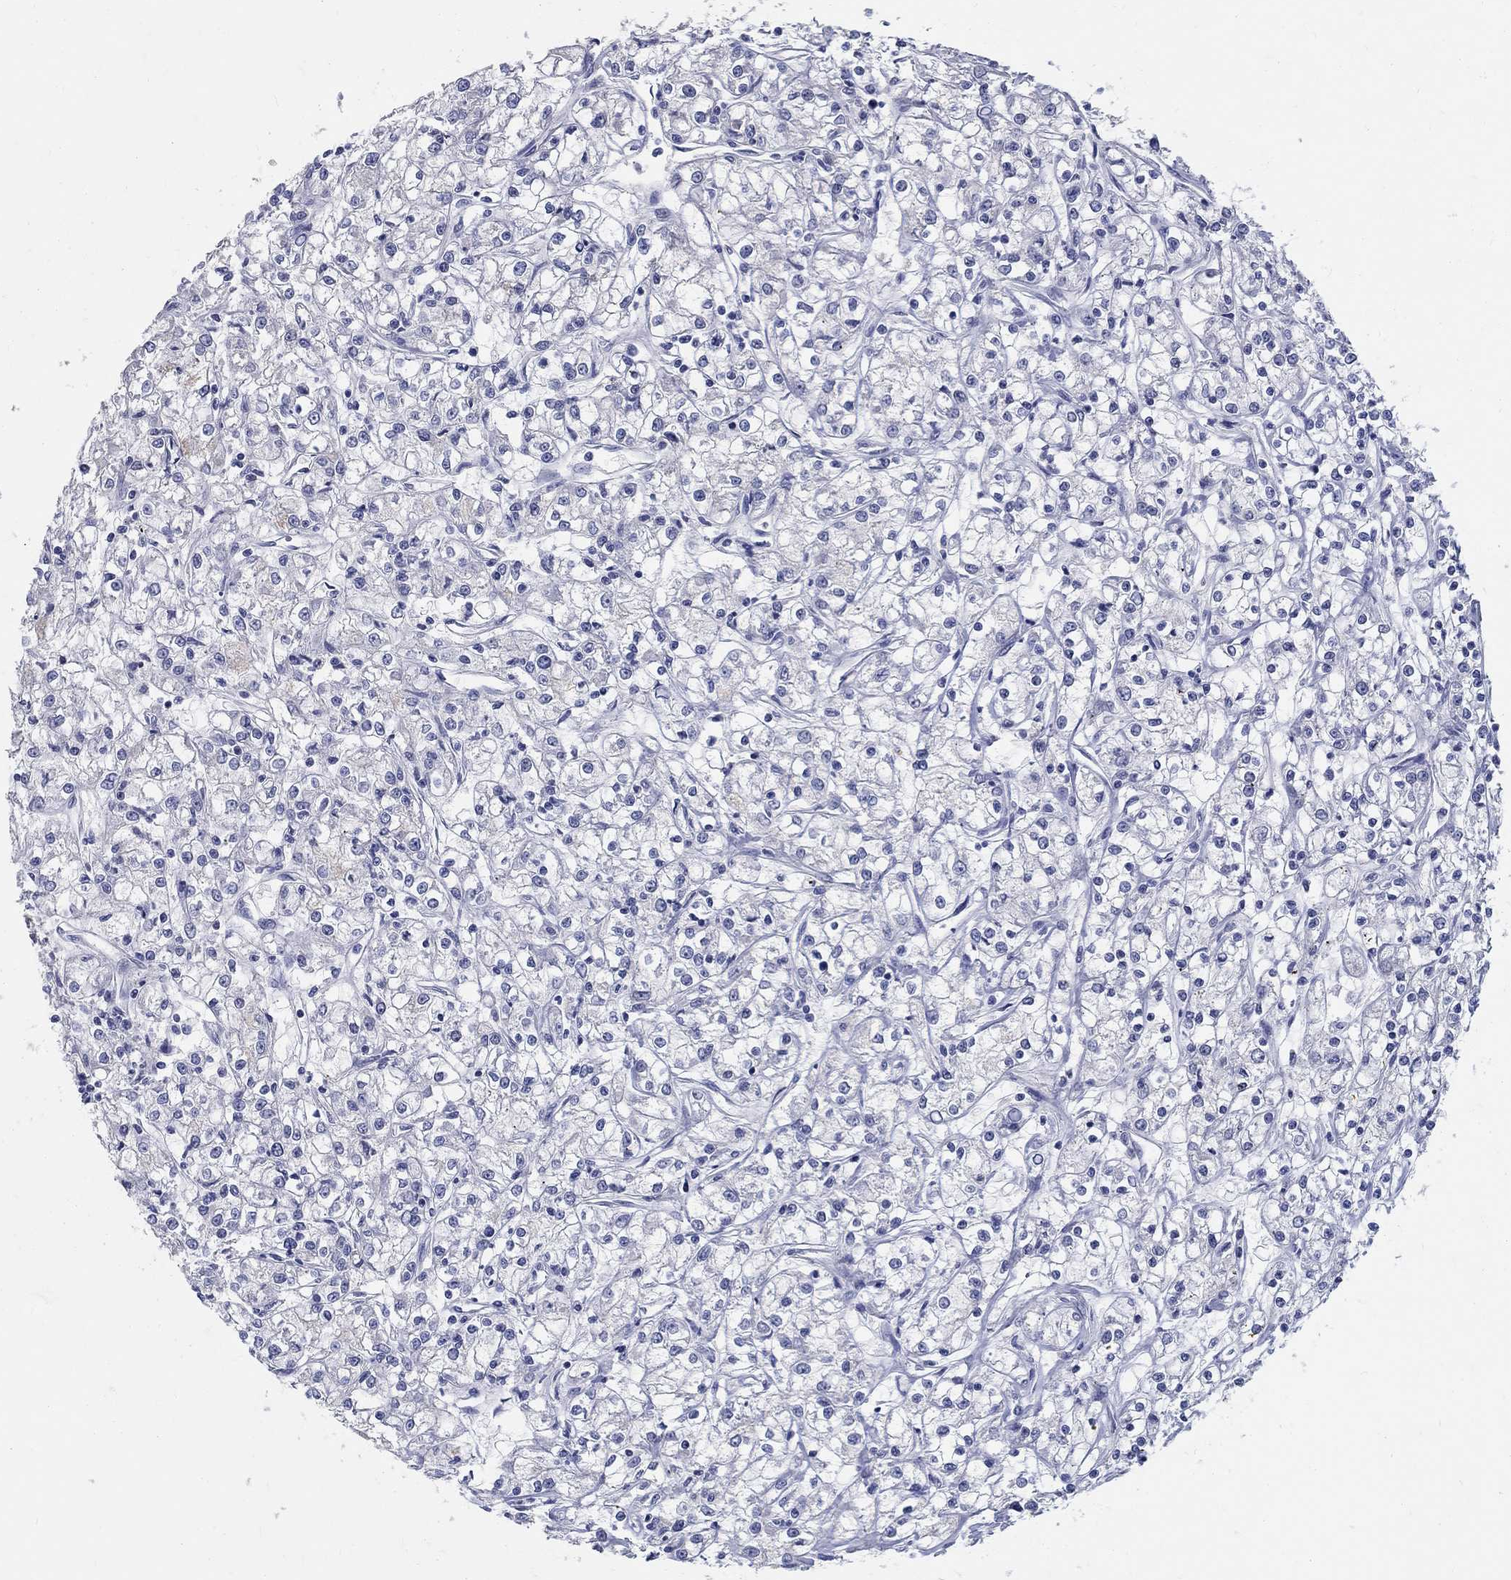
{"staining": {"intensity": "negative", "quantity": "none", "location": "none"}, "tissue": "renal cancer", "cell_type": "Tumor cells", "image_type": "cancer", "snomed": [{"axis": "morphology", "description": "Adenocarcinoma, NOS"}, {"axis": "topography", "description": "Kidney"}], "caption": "This is an immunohistochemistry (IHC) histopathology image of renal cancer (adenocarcinoma). There is no expression in tumor cells.", "gene": "SOX2", "patient": {"sex": "female", "age": 59}}